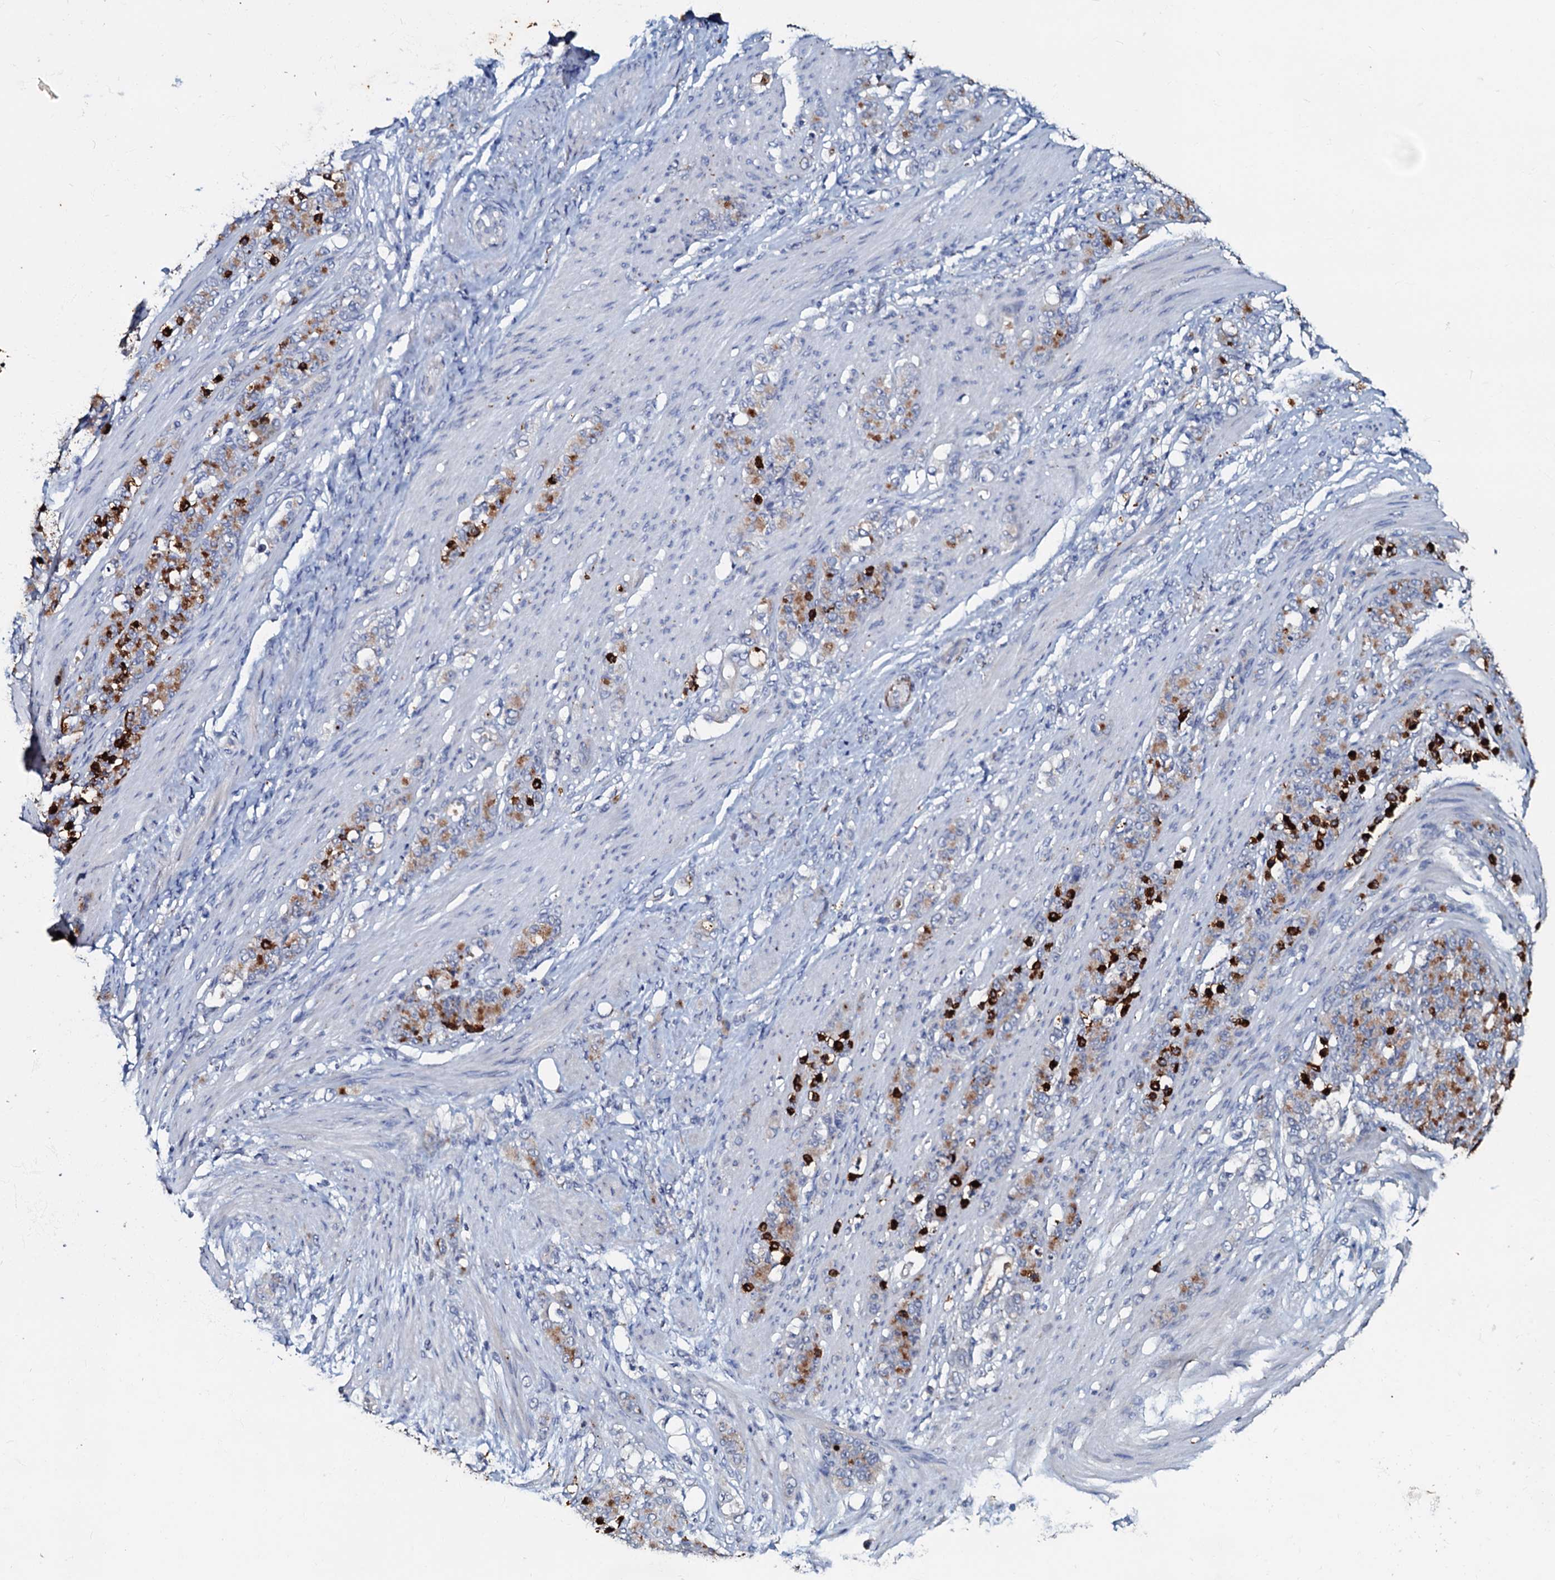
{"staining": {"intensity": "moderate", "quantity": "25%-75%", "location": "cytoplasmic/membranous"}, "tissue": "stomach cancer", "cell_type": "Tumor cells", "image_type": "cancer", "snomed": [{"axis": "morphology", "description": "Adenocarcinoma, NOS"}, {"axis": "topography", "description": "Stomach"}], "caption": "Moderate cytoplasmic/membranous staining is appreciated in approximately 25%-75% of tumor cells in stomach adenocarcinoma. (DAB (3,3'-diaminobenzidine) IHC with brightfield microscopy, high magnification).", "gene": "MANSC4", "patient": {"sex": "female", "age": 79}}